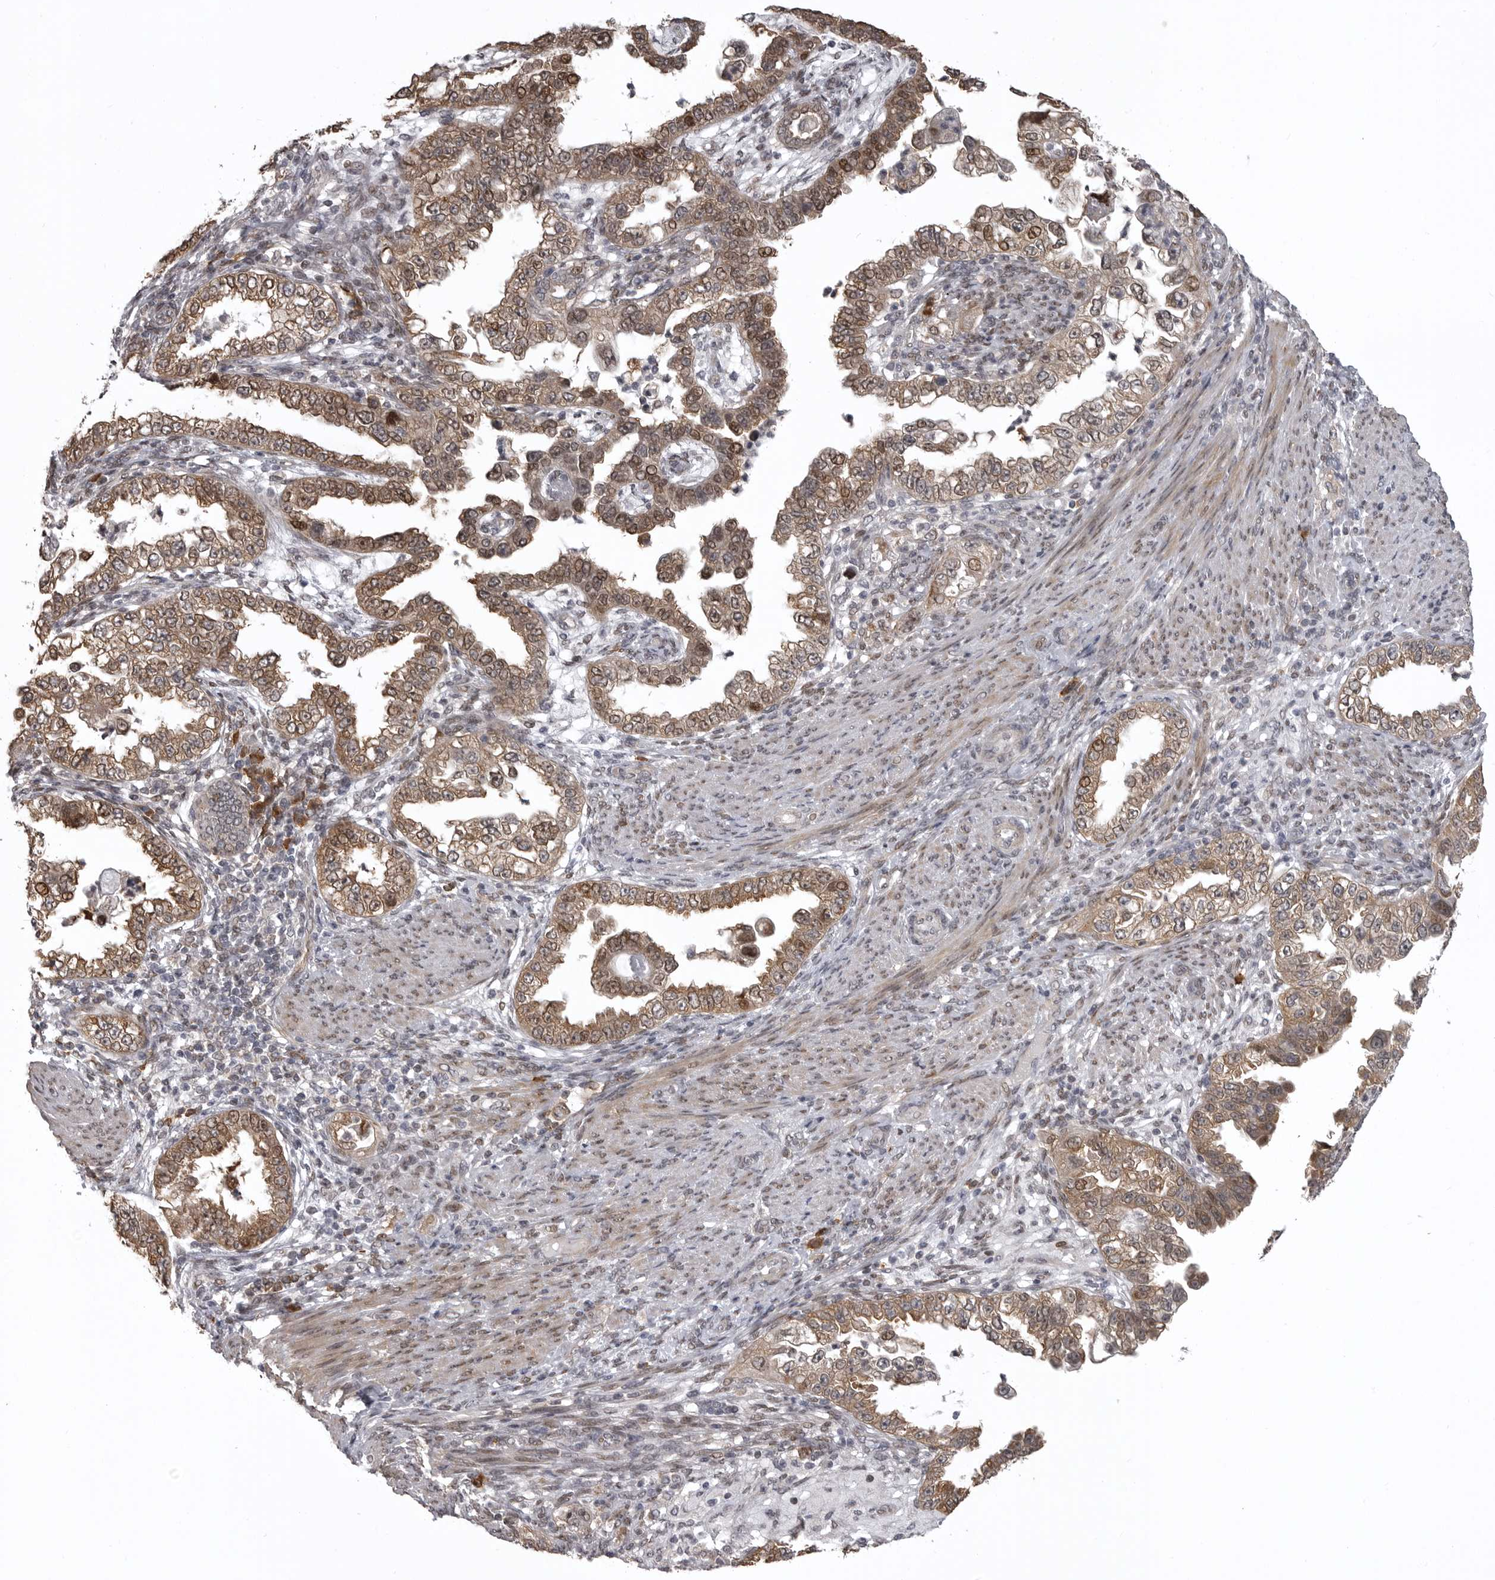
{"staining": {"intensity": "moderate", "quantity": ">75%", "location": "cytoplasmic/membranous,nuclear"}, "tissue": "endometrial cancer", "cell_type": "Tumor cells", "image_type": "cancer", "snomed": [{"axis": "morphology", "description": "Adenocarcinoma, NOS"}, {"axis": "topography", "description": "Endometrium"}], "caption": "Endometrial adenocarcinoma was stained to show a protein in brown. There is medium levels of moderate cytoplasmic/membranous and nuclear expression in about >75% of tumor cells. The staining was performed using DAB (3,3'-diaminobenzidine), with brown indicating positive protein expression. Nuclei are stained blue with hematoxylin.", "gene": "SNX16", "patient": {"sex": "female", "age": 85}}